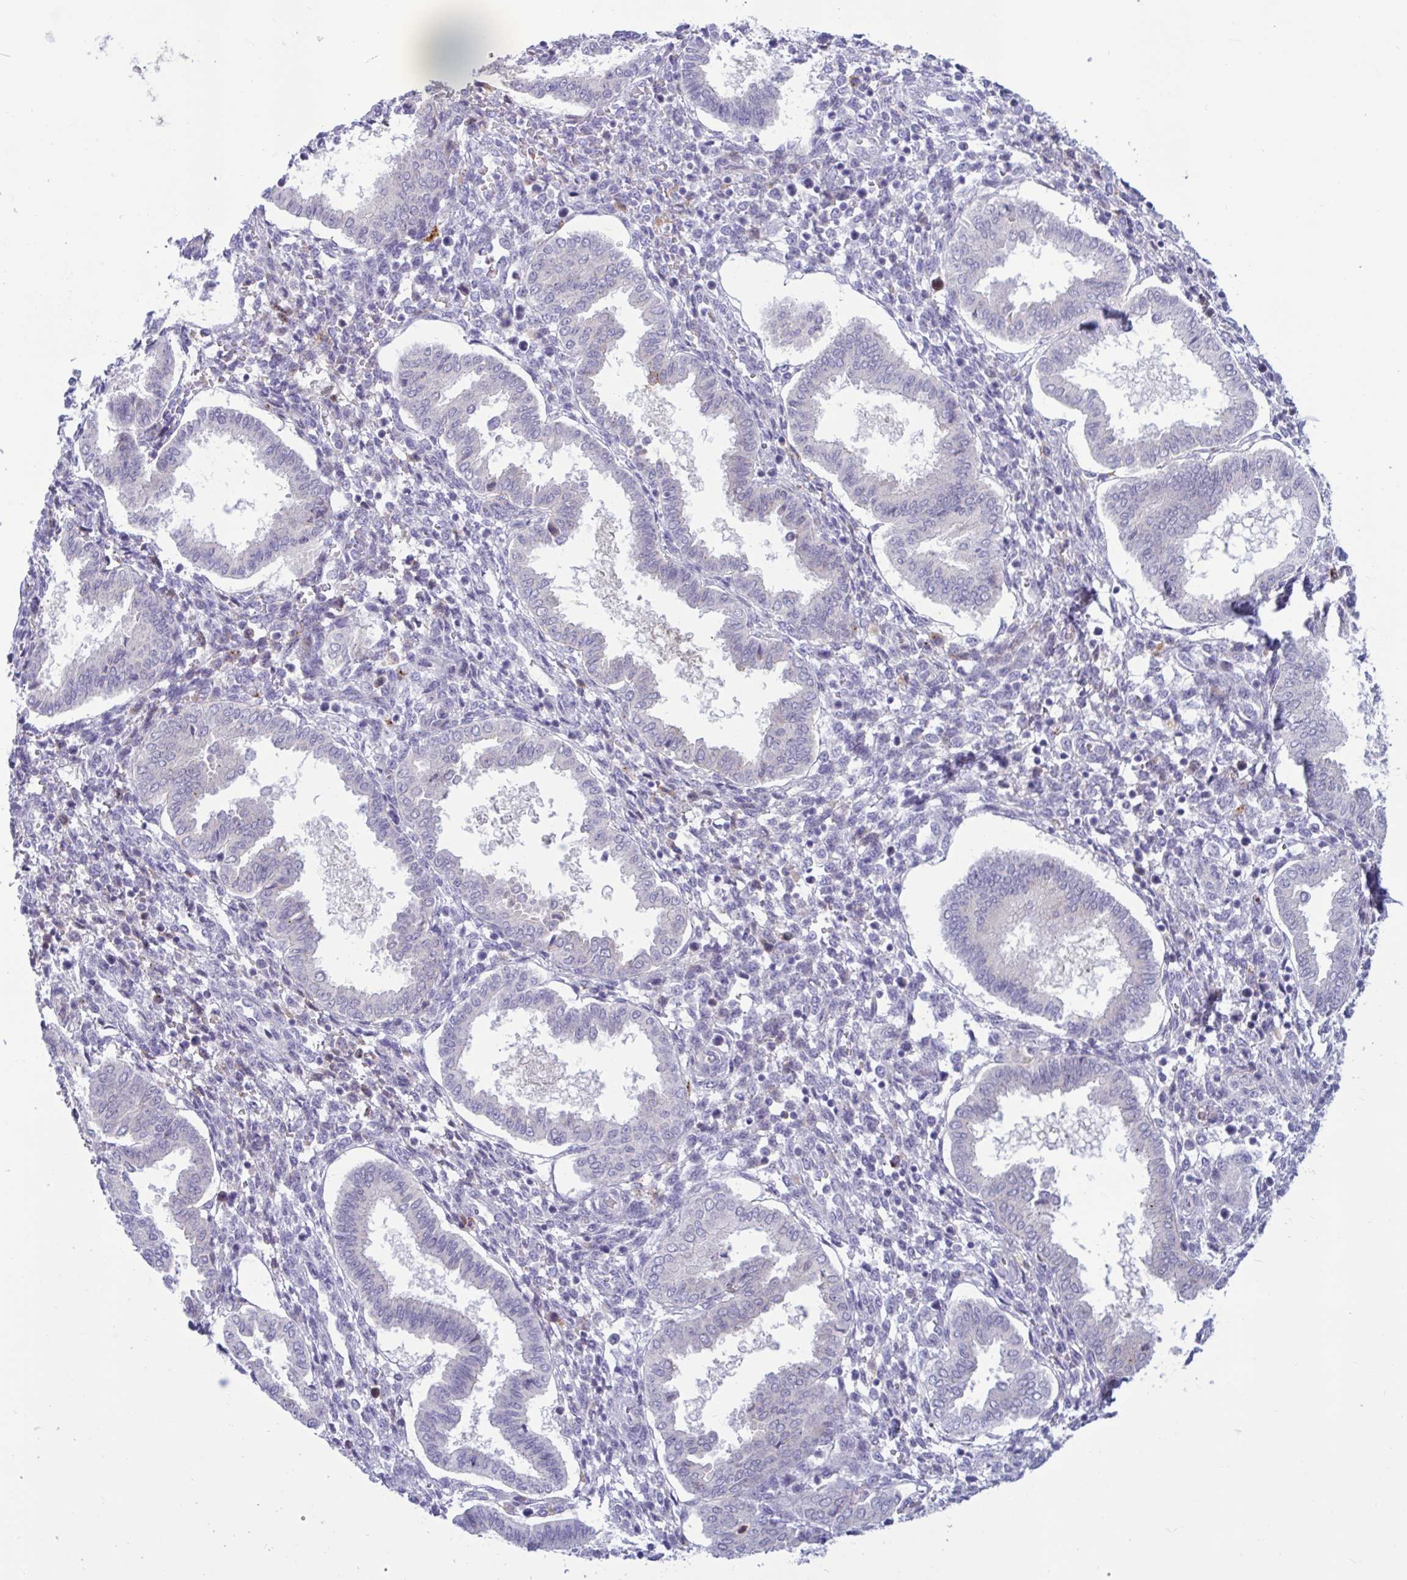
{"staining": {"intensity": "negative", "quantity": "none", "location": "none"}, "tissue": "endometrium", "cell_type": "Cells in endometrial stroma", "image_type": "normal", "snomed": [{"axis": "morphology", "description": "Normal tissue, NOS"}, {"axis": "topography", "description": "Endometrium"}], "caption": "Immunohistochemistry image of unremarkable human endometrium stained for a protein (brown), which demonstrates no positivity in cells in endometrial stroma.", "gene": "FAM219B", "patient": {"sex": "female", "age": 24}}